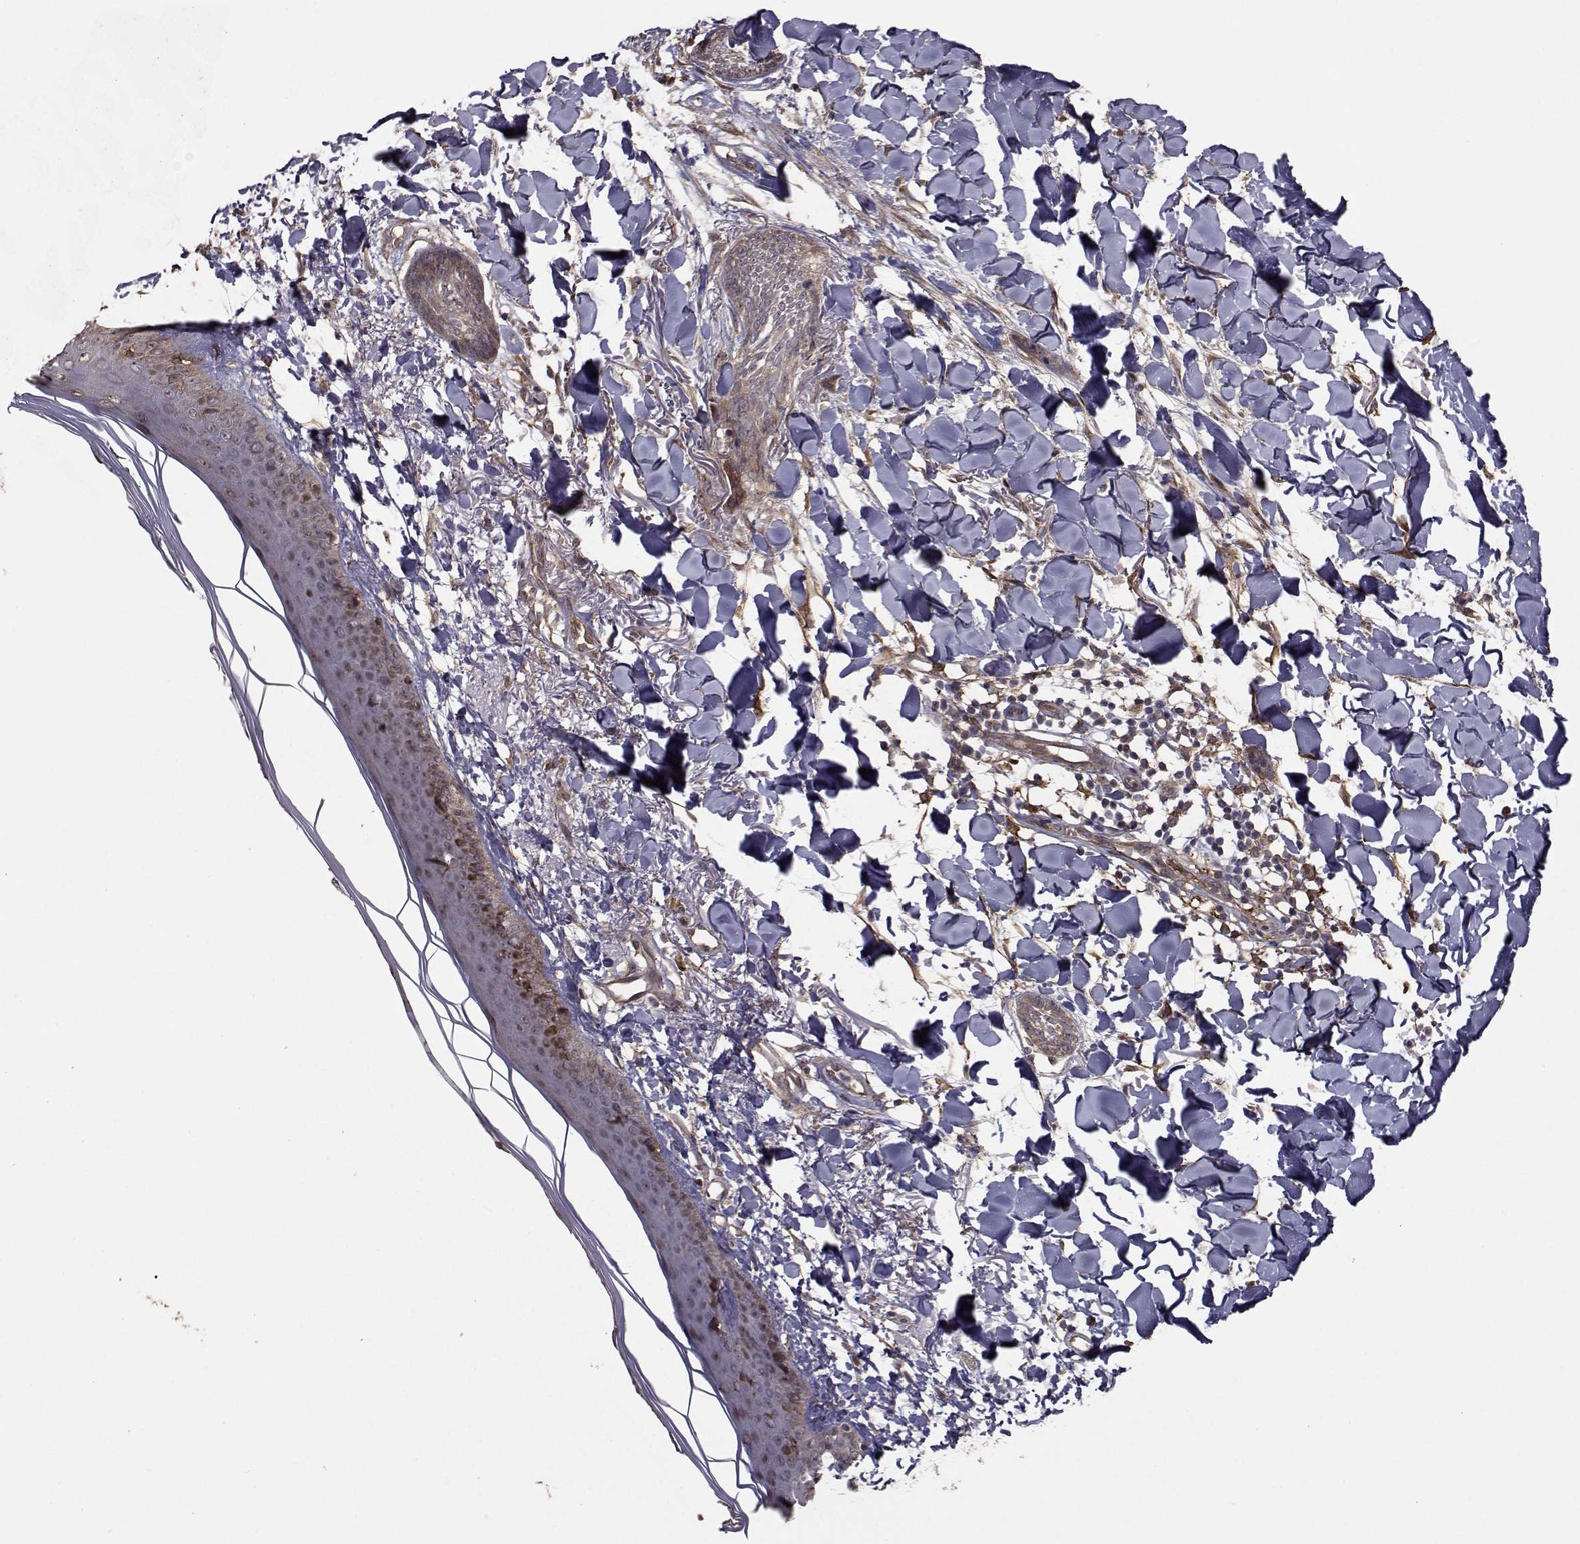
{"staining": {"intensity": "weak", "quantity": ">75%", "location": "cytoplasmic/membranous"}, "tissue": "skin cancer", "cell_type": "Tumor cells", "image_type": "cancer", "snomed": [{"axis": "morphology", "description": "Normal tissue, NOS"}, {"axis": "morphology", "description": "Basal cell carcinoma"}, {"axis": "topography", "description": "Skin"}], "caption": "Weak cytoplasmic/membranous positivity is appreciated in approximately >75% of tumor cells in basal cell carcinoma (skin). (brown staining indicates protein expression, while blue staining denotes nuclei).", "gene": "TRIP10", "patient": {"sex": "male", "age": 84}}